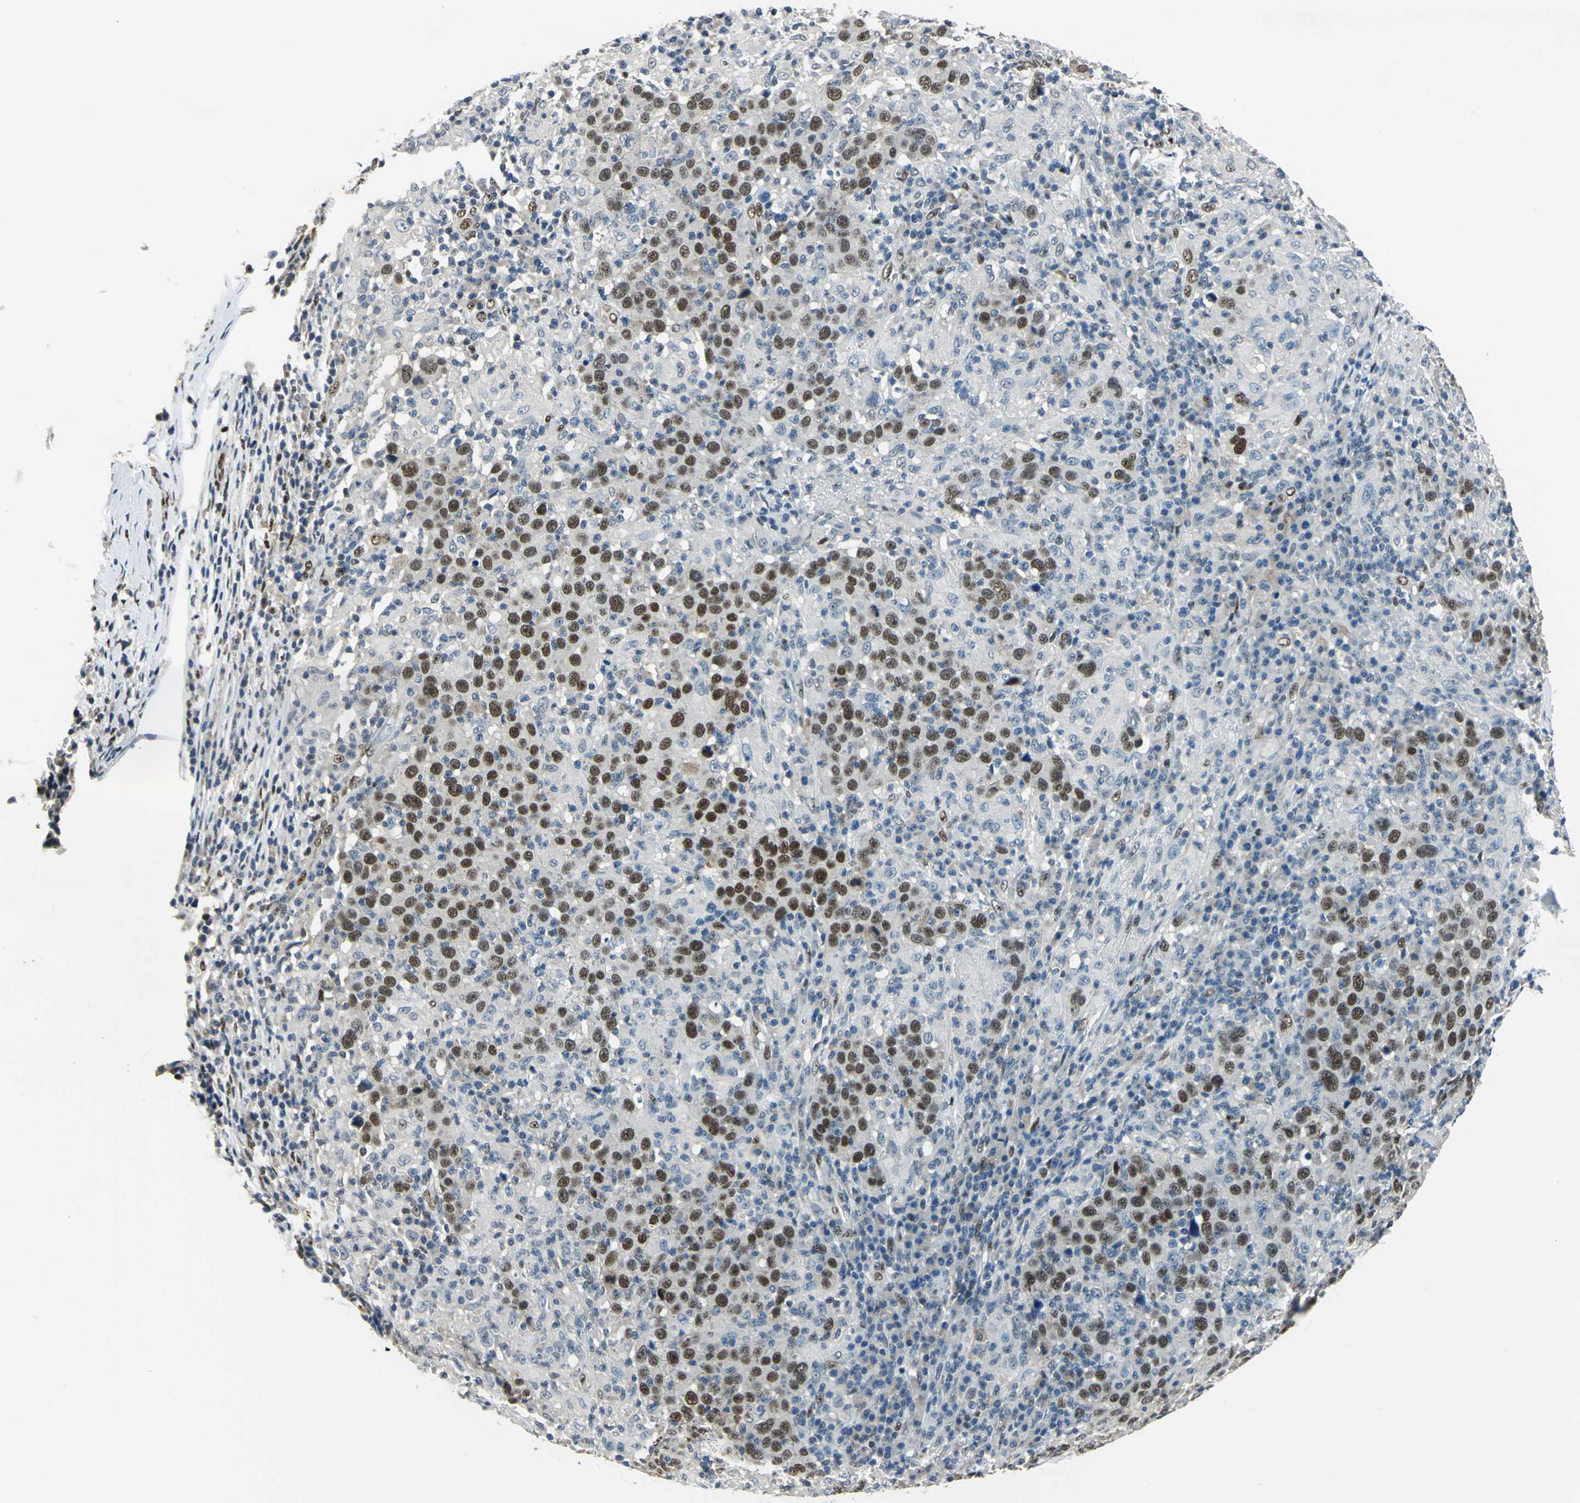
{"staining": {"intensity": "strong", "quantity": ">75%", "location": "cytoplasmic/membranous,nuclear"}, "tissue": "head and neck cancer", "cell_type": "Tumor cells", "image_type": "cancer", "snomed": [{"axis": "morphology", "description": "Adenocarcinoma, NOS"}, {"axis": "topography", "description": "Salivary gland"}, {"axis": "topography", "description": "Head-Neck"}], "caption": "Head and neck cancer (adenocarcinoma) stained for a protein displays strong cytoplasmic/membranous and nuclear positivity in tumor cells.", "gene": "NFIA", "patient": {"sex": "female", "age": 65}}